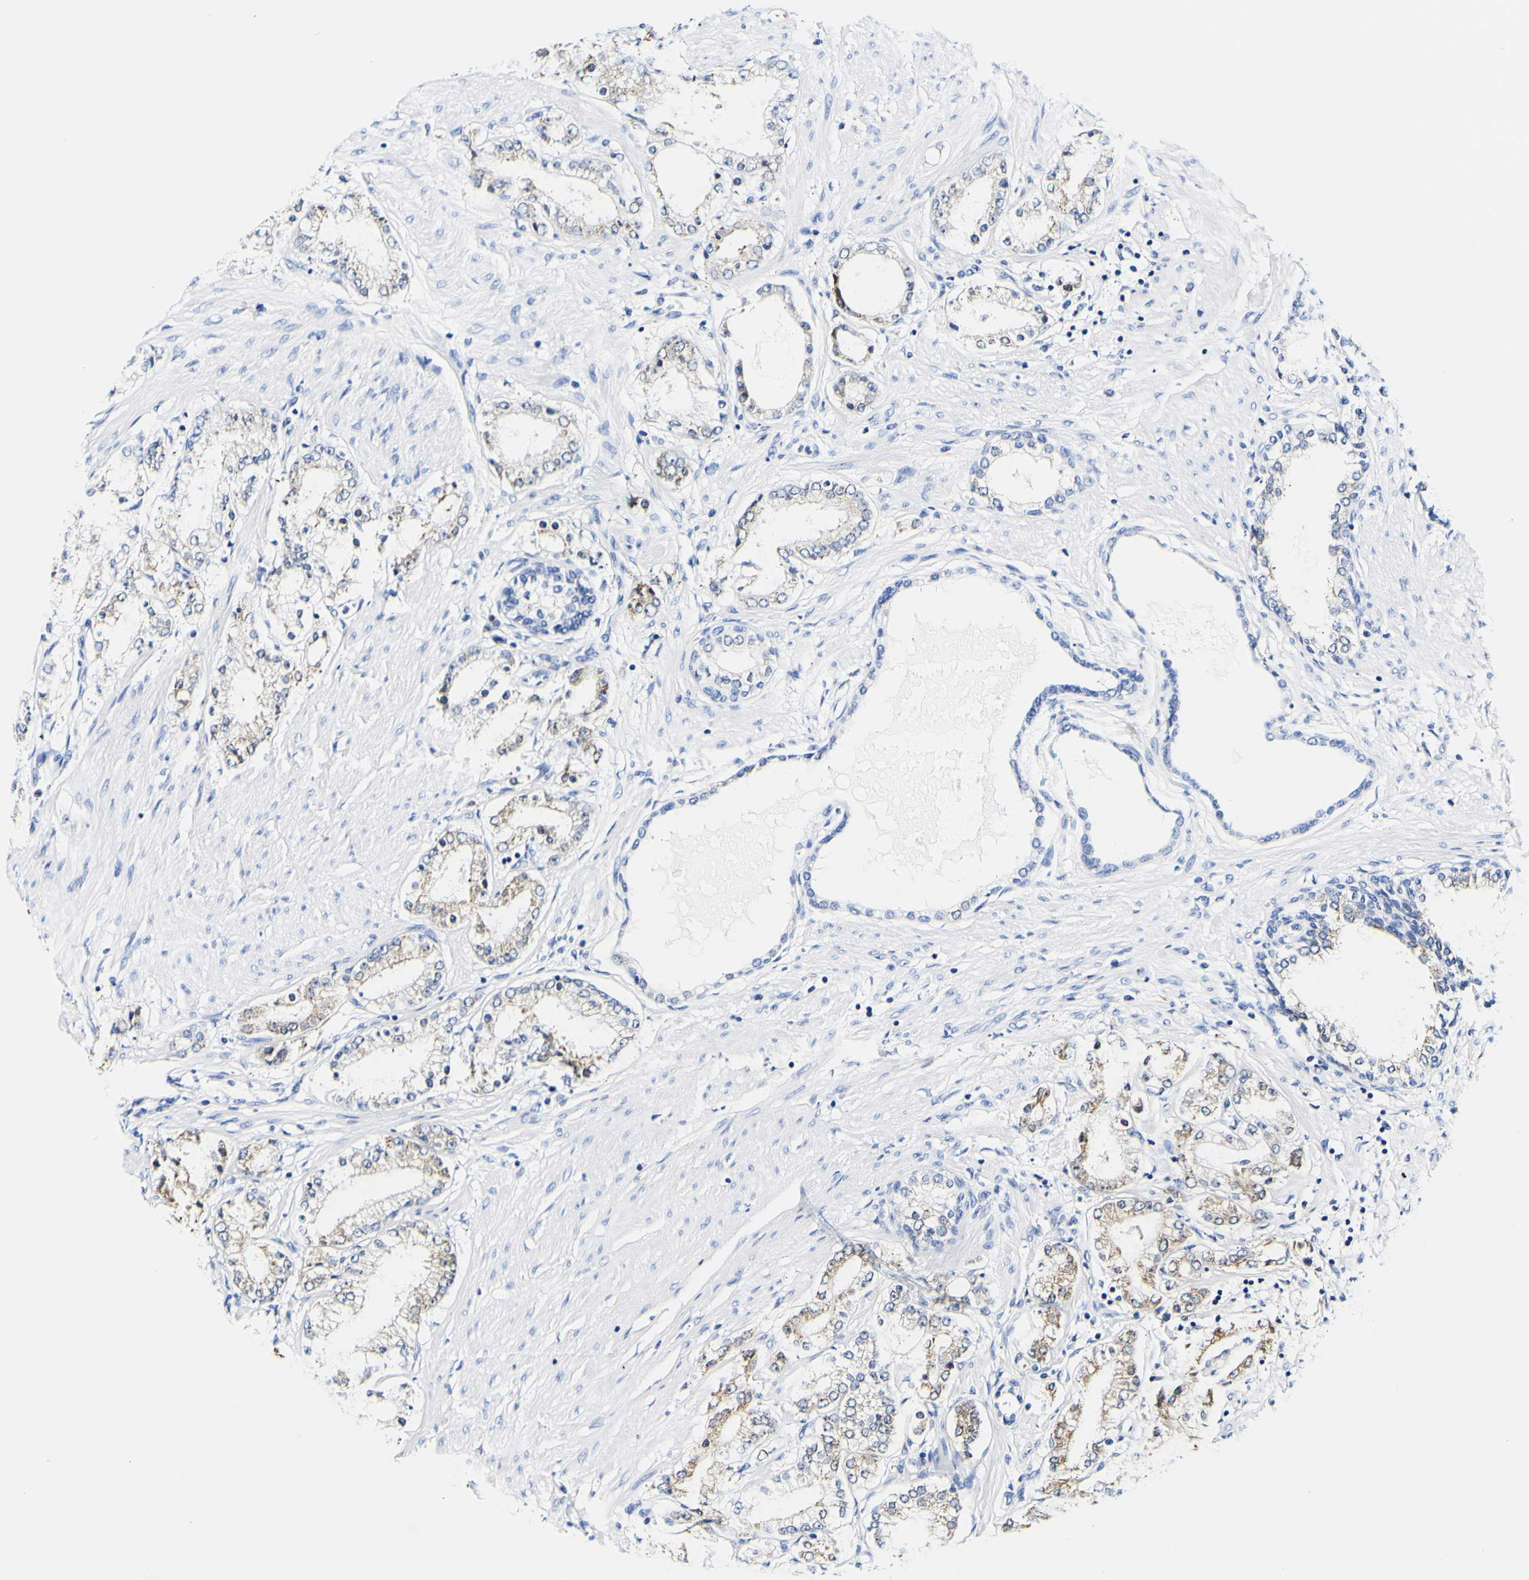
{"staining": {"intensity": "weak", "quantity": "<25%", "location": "cytoplasmic/membranous"}, "tissue": "prostate cancer", "cell_type": "Tumor cells", "image_type": "cancer", "snomed": [{"axis": "morphology", "description": "Adenocarcinoma, Low grade"}, {"axis": "topography", "description": "Prostate"}], "caption": "This photomicrograph is of prostate cancer stained with immunohistochemistry (IHC) to label a protein in brown with the nuclei are counter-stained blue. There is no staining in tumor cells.", "gene": "P4HB", "patient": {"sex": "male", "age": 63}}